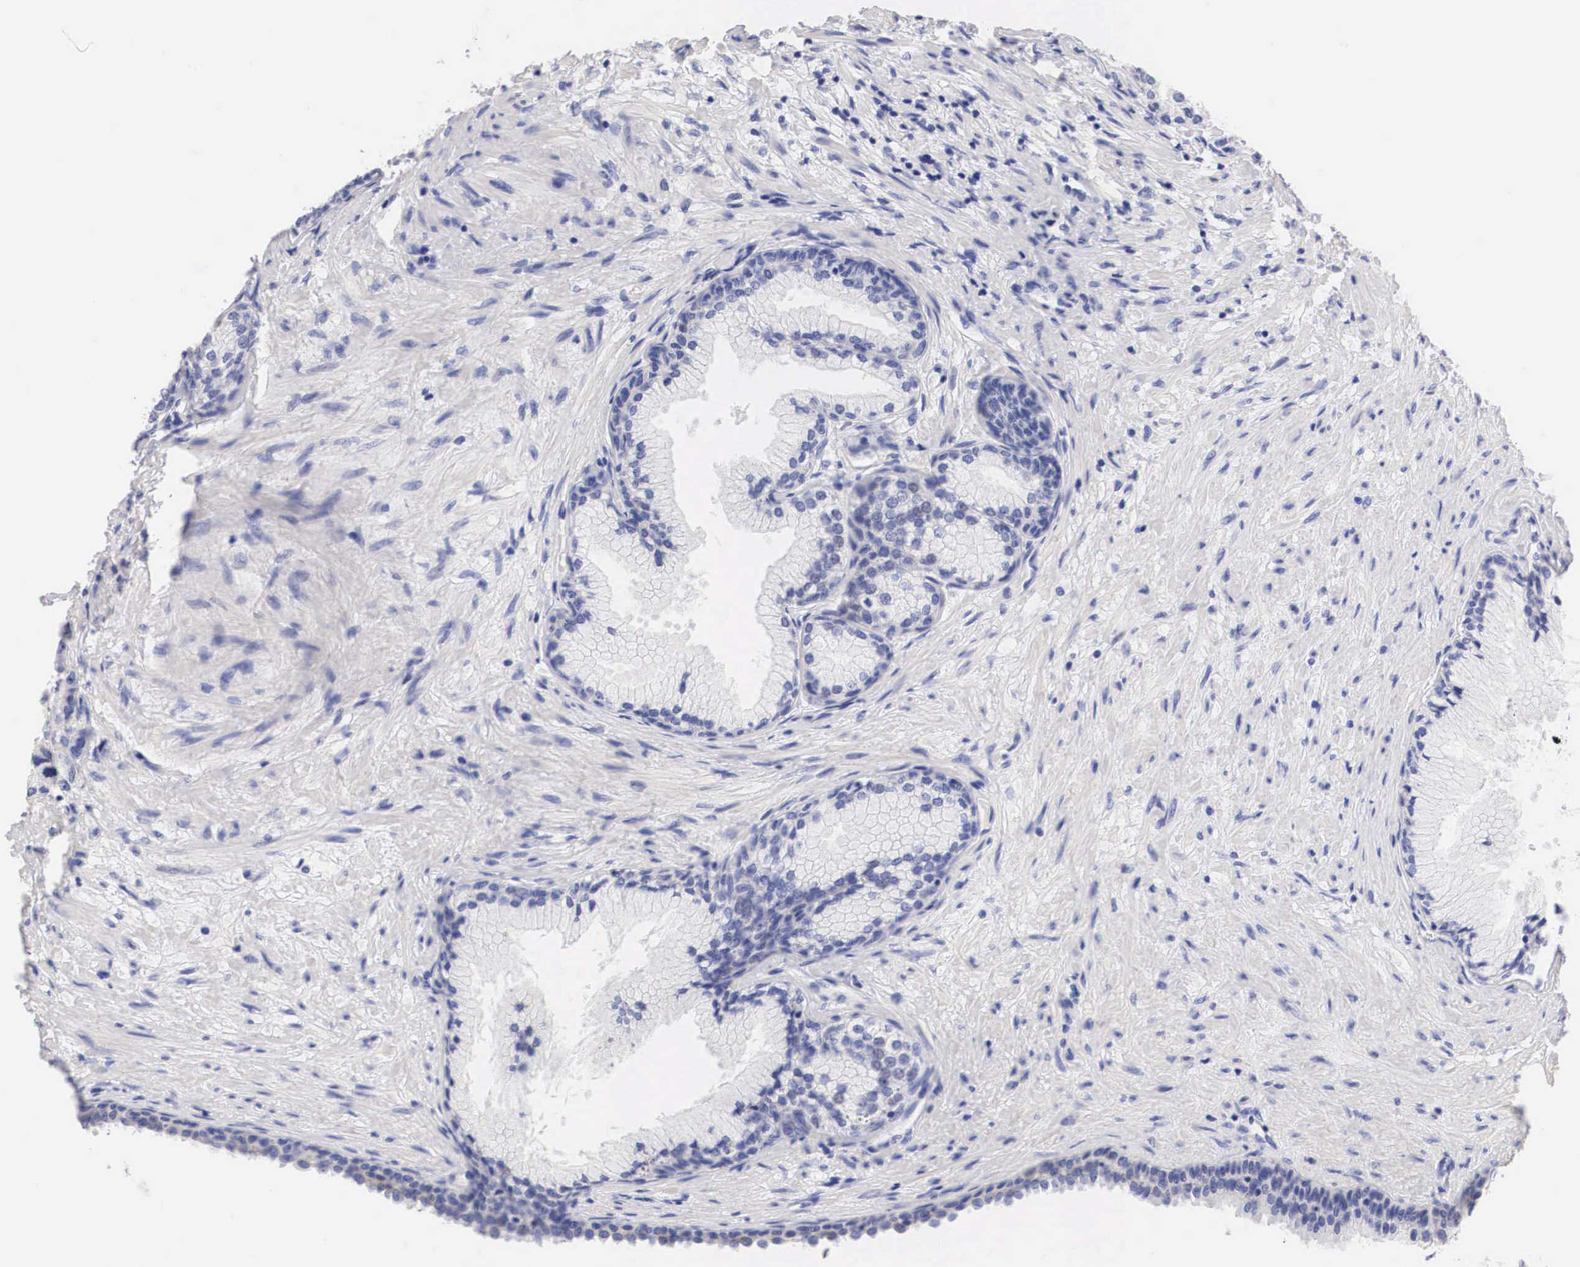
{"staining": {"intensity": "negative", "quantity": "none", "location": "none"}, "tissue": "prostate cancer", "cell_type": "Tumor cells", "image_type": "cancer", "snomed": [{"axis": "morphology", "description": "Adenocarcinoma, High grade"}, {"axis": "topography", "description": "Prostate"}], "caption": "IHC histopathology image of neoplastic tissue: prostate cancer stained with DAB exhibits no significant protein staining in tumor cells. (DAB IHC visualized using brightfield microscopy, high magnification).", "gene": "ERBB2", "patient": {"sex": "male", "age": 64}}